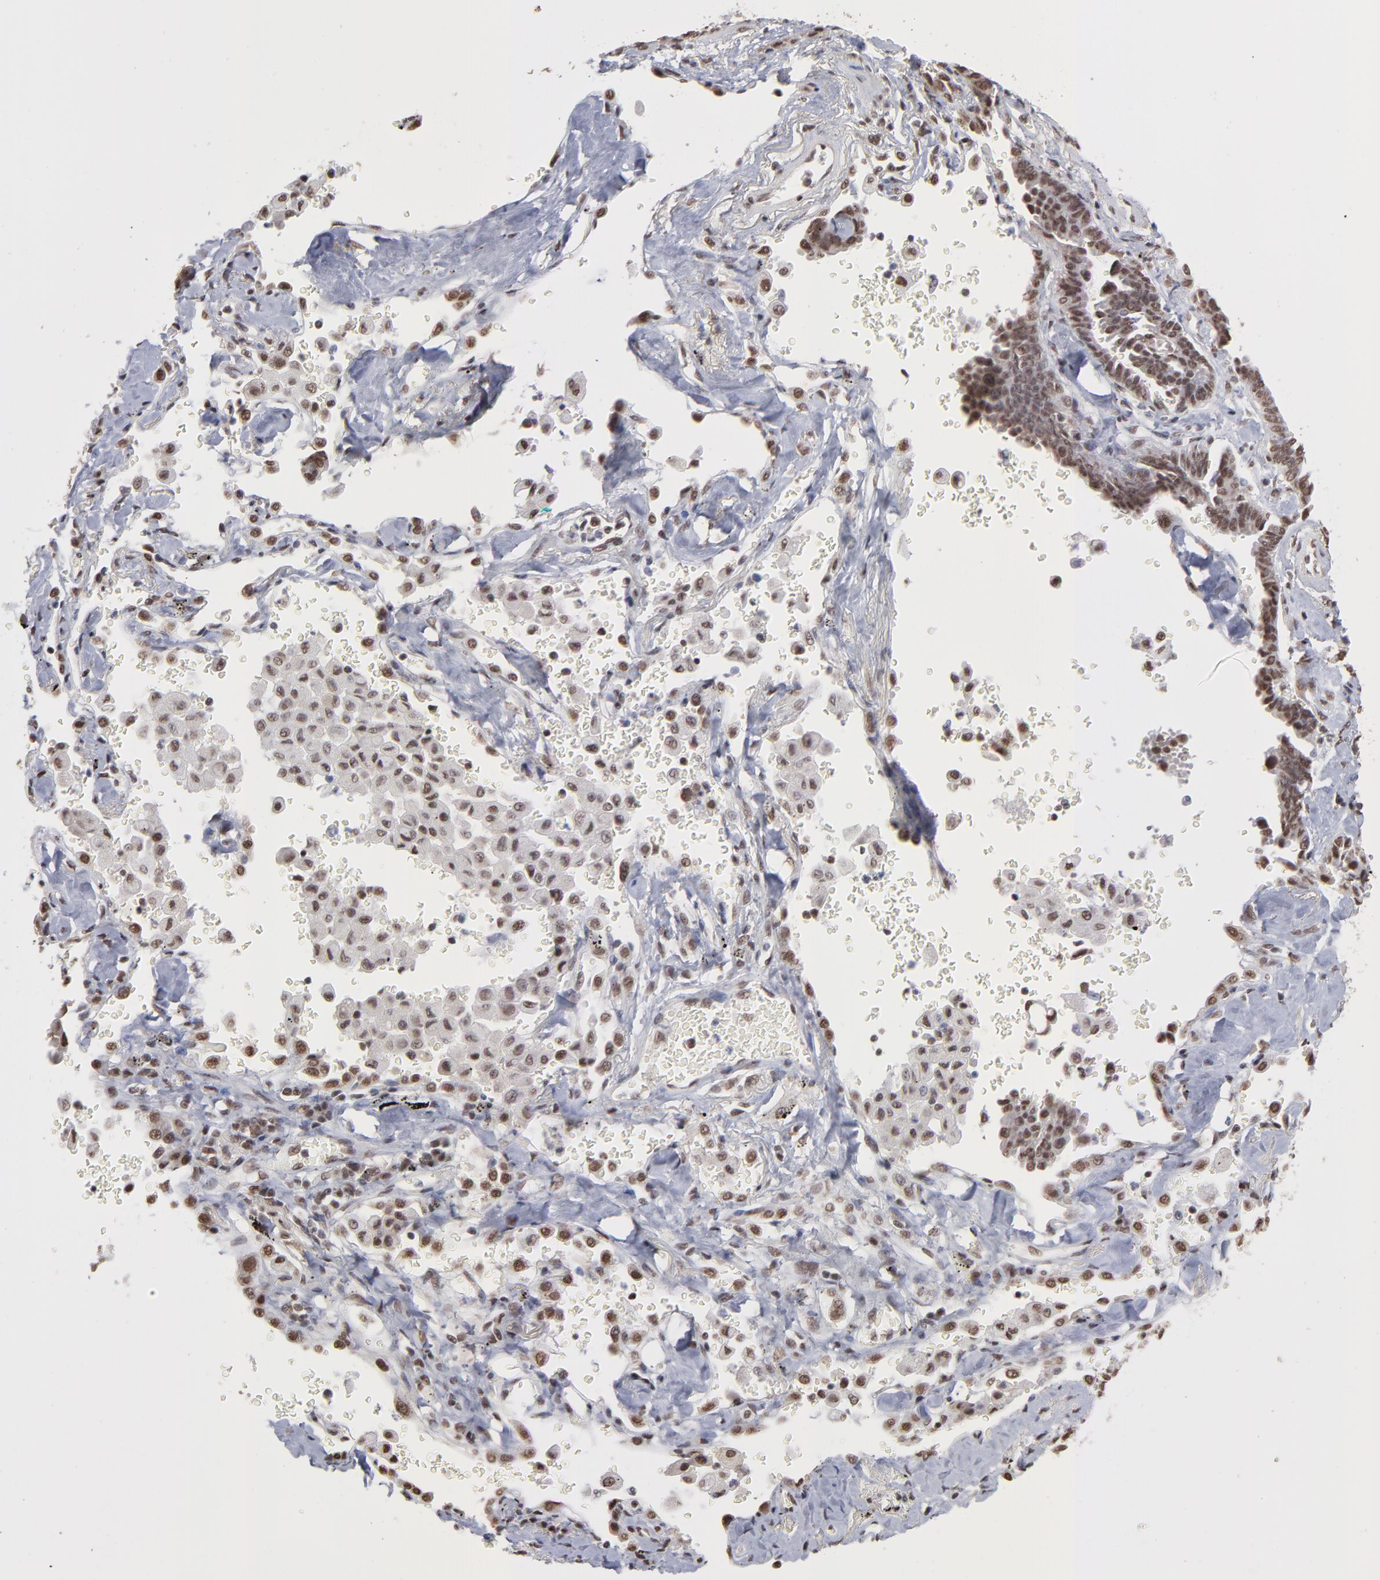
{"staining": {"intensity": "strong", "quantity": ">75%", "location": "nuclear"}, "tissue": "lung cancer", "cell_type": "Tumor cells", "image_type": "cancer", "snomed": [{"axis": "morphology", "description": "Adenocarcinoma, NOS"}, {"axis": "topography", "description": "Lung"}], "caption": "Tumor cells exhibit high levels of strong nuclear expression in approximately >75% of cells in lung cancer. The staining is performed using DAB (3,3'-diaminobenzidine) brown chromogen to label protein expression. The nuclei are counter-stained blue using hematoxylin.", "gene": "ZNF3", "patient": {"sex": "female", "age": 64}}